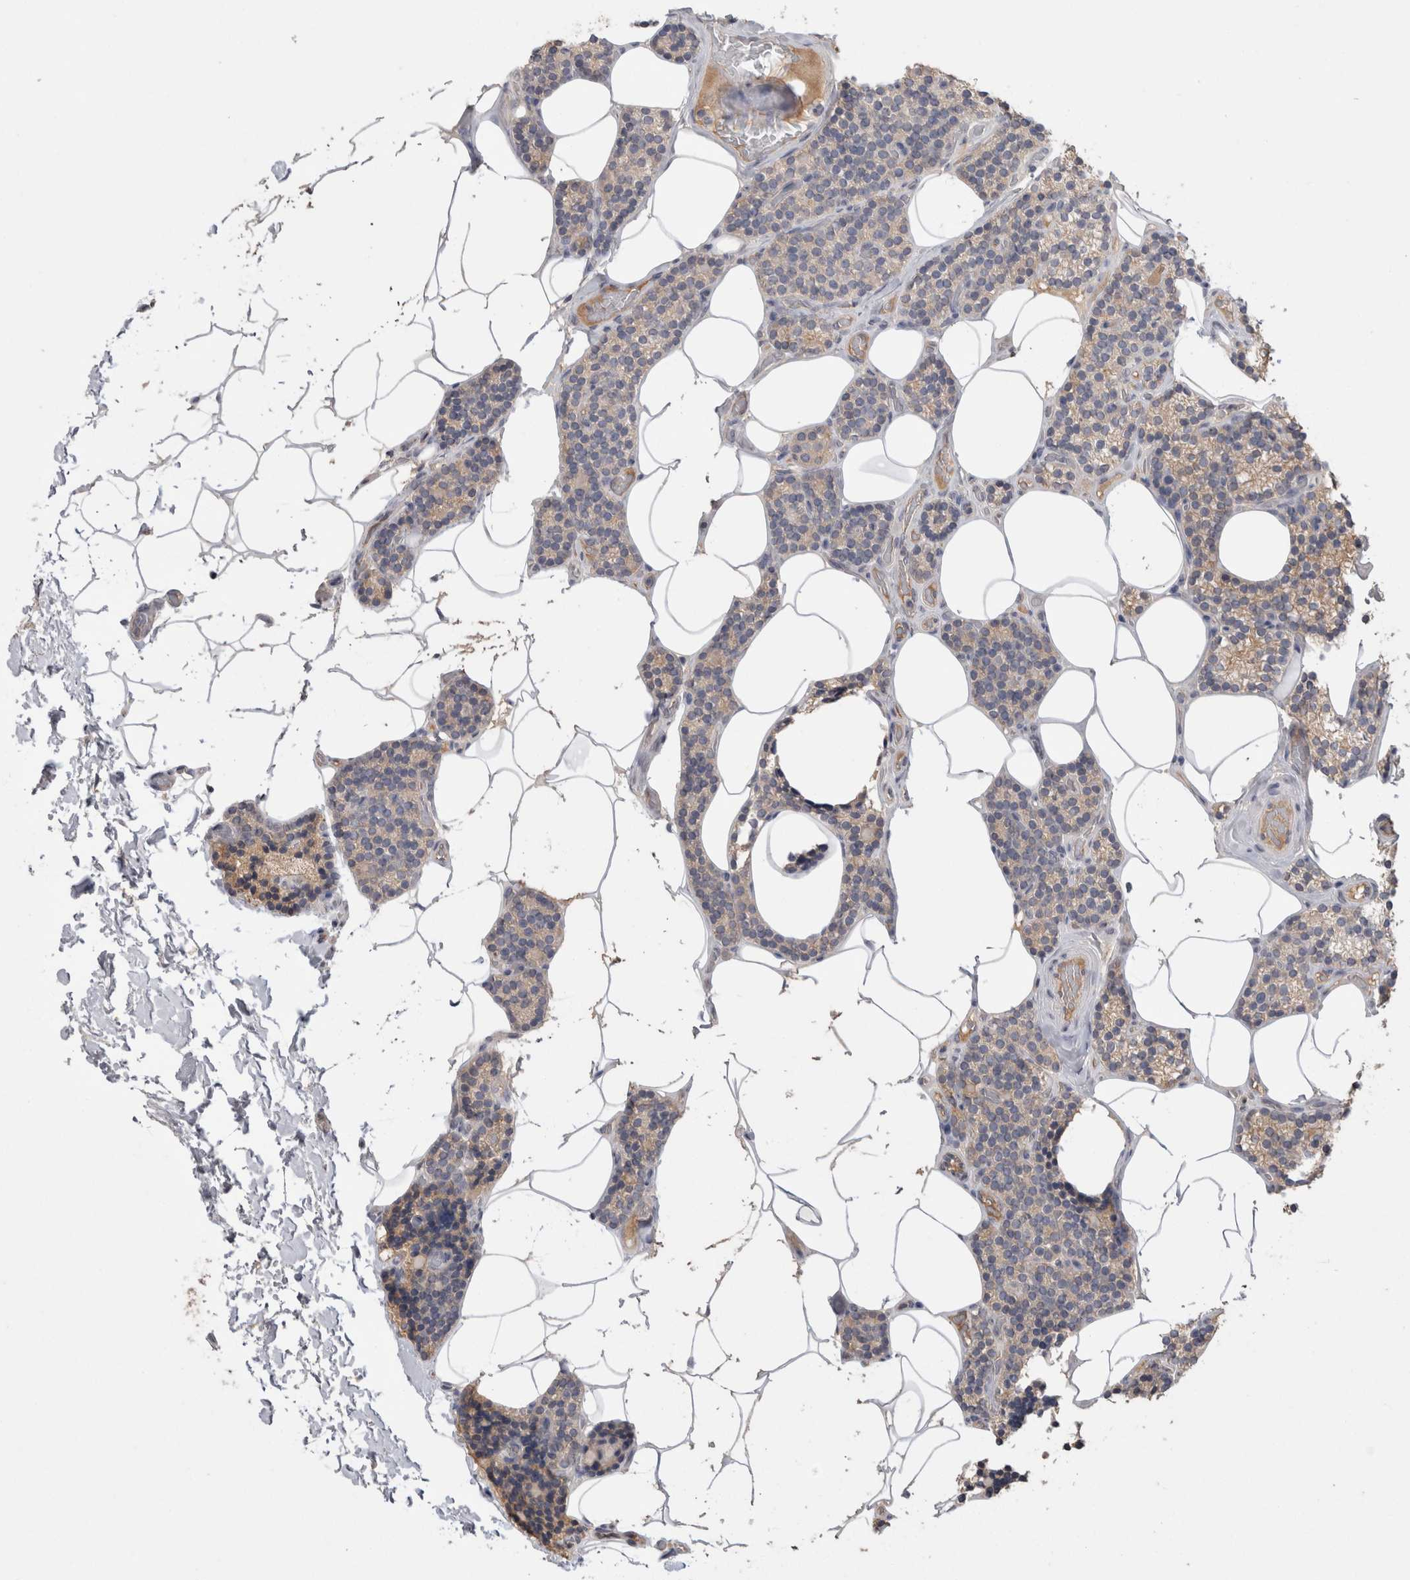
{"staining": {"intensity": "weak", "quantity": "25%-75%", "location": "cytoplasmic/membranous"}, "tissue": "parathyroid gland", "cell_type": "Glandular cells", "image_type": "normal", "snomed": [{"axis": "morphology", "description": "Normal tissue, NOS"}, {"axis": "topography", "description": "Parathyroid gland"}], "caption": "IHC staining of benign parathyroid gland, which demonstrates low levels of weak cytoplasmic/membranous staining in approximately 25%-75% of glandular cells indicating weak cytoplasmic/membranous protein expression. The staining was performed using DAB (brown) for protein detection and nuclei were counterstained in hematoxylin (blue).", "gene": "PPP3CC", "patient": {"sex": "male", "age": 52}}